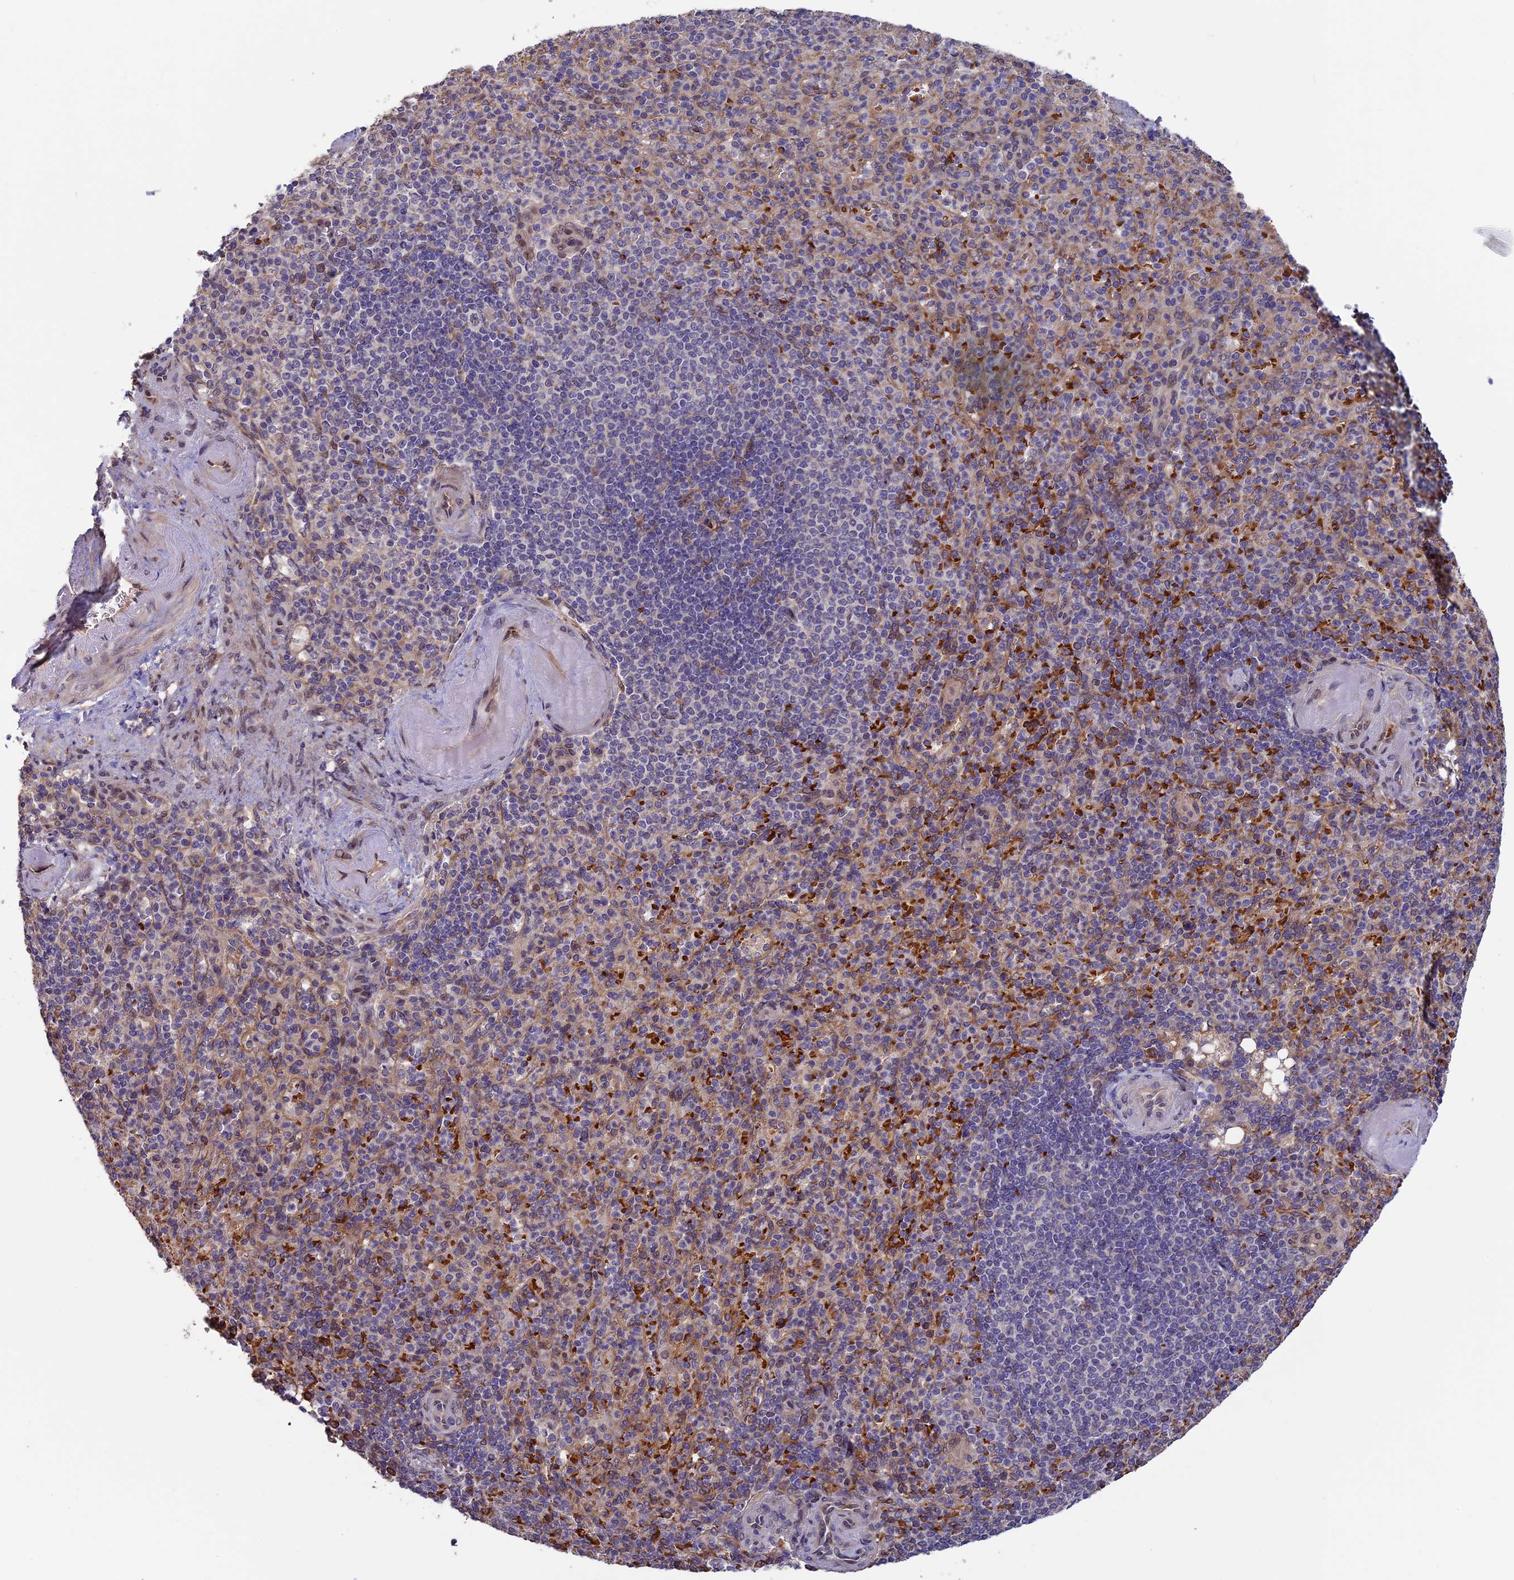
{"staining": {"intensity": "moderate", "quantity": "<25%", "location": "cytoplasmic/membranous"}, "tissue": "spleen", "cell_type": "Cells in red pulp", "image_type": "normal", "snomed": [{"axis": "morphology", "description": "Normal tissue, NOS"}, {"axis": "topography", "description": "Spleen"}], "caption": "Immunohistochemistry photomicrograph of benign spleen: human spleen stained using immunohistochemistry displays low levels of moderate protein expression localized specifically in the cytoplasmic/membranous of cells in red pulp, appearing as a cytoplasmic/membranous brown color.", "gene": "CCDC9B", "patient": {"sex": "female", "age": 74}}